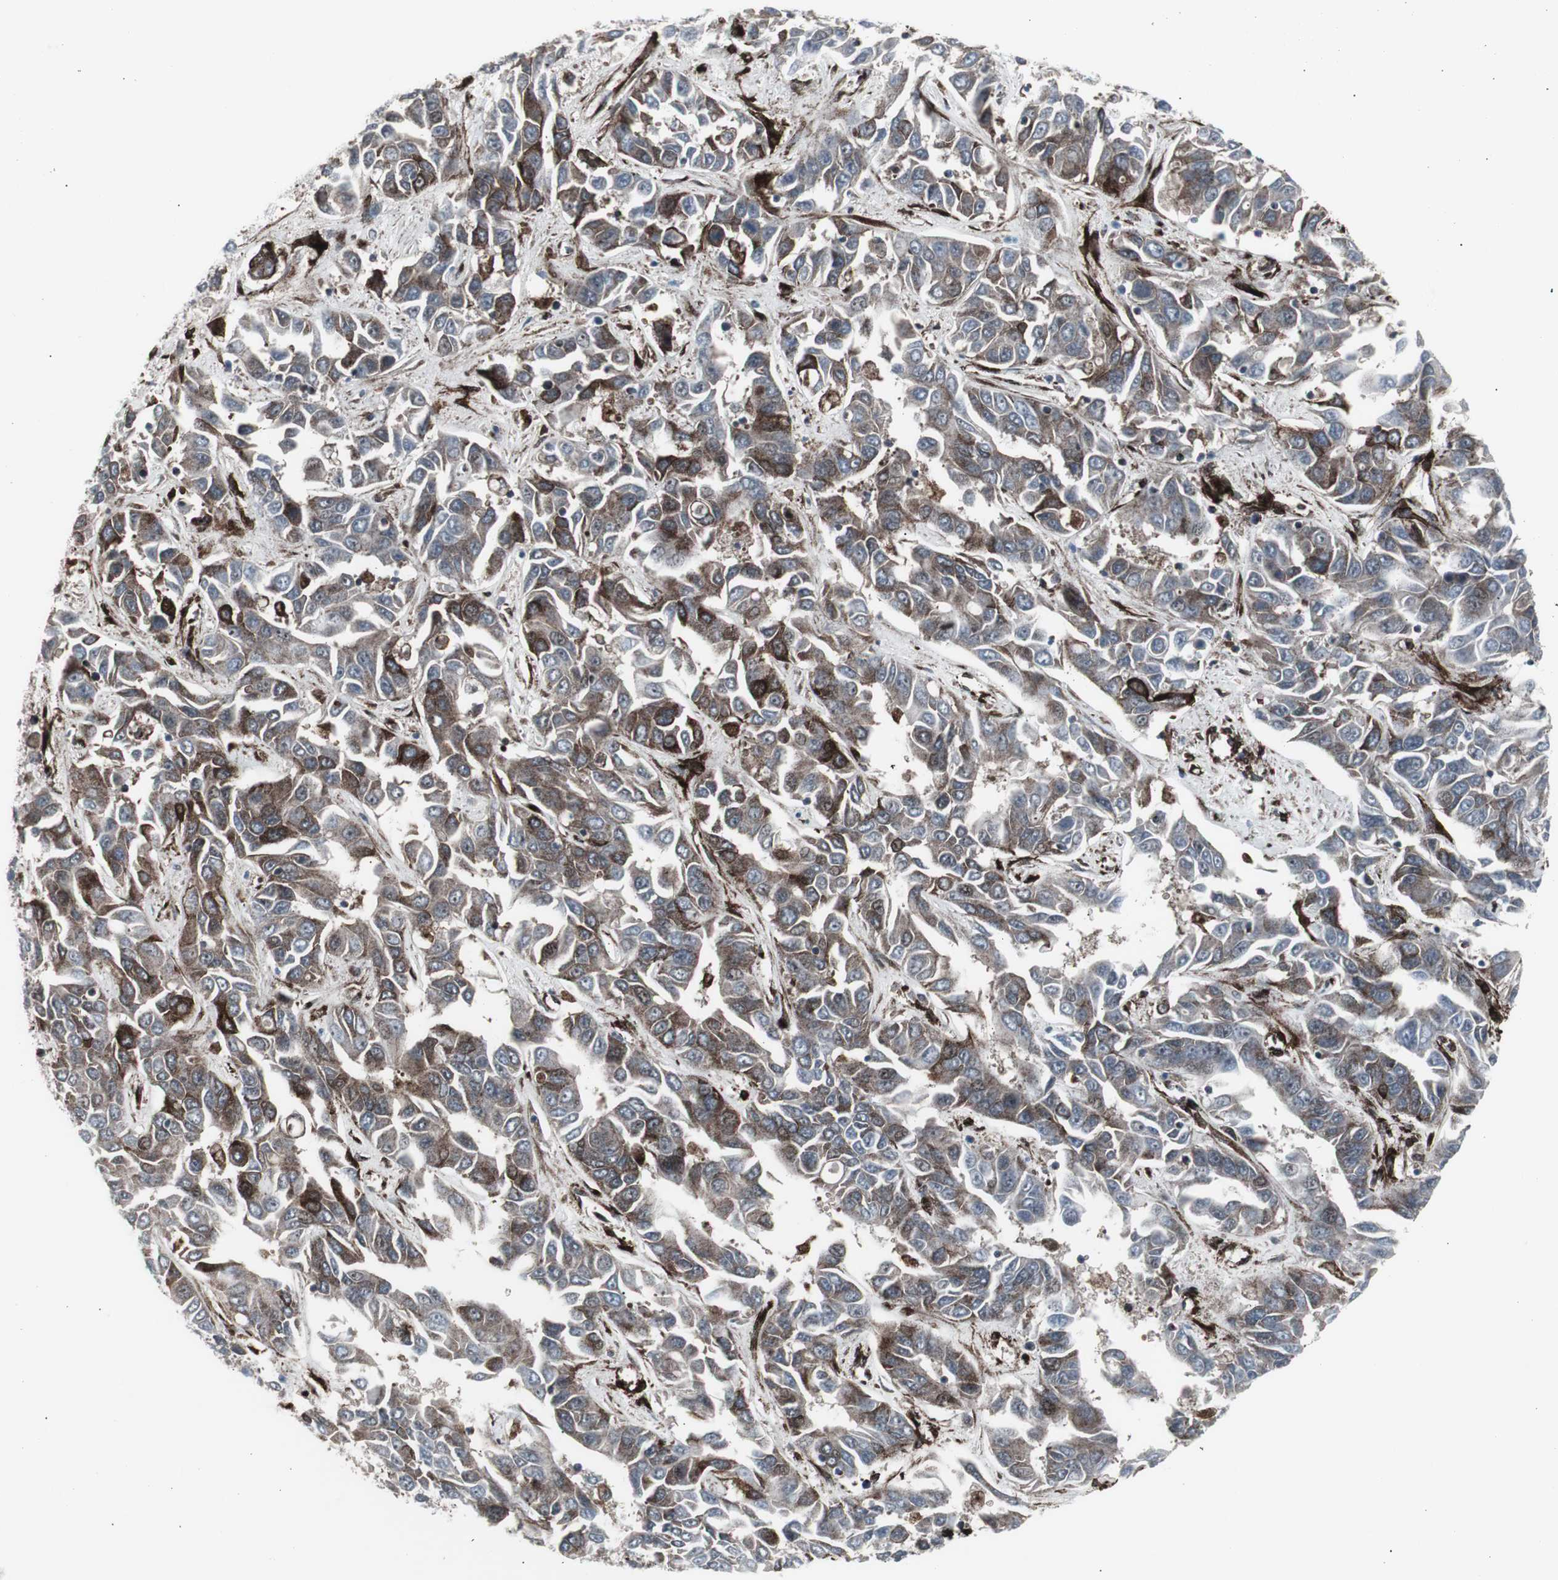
{"staining": {"intensity": "moderate", "quantity": "25%-75%", "location": "cytoplasmic/membranous"}, "tissue": "liver cancer", "cell_type": "Tumor cells", "image_type": "cancer", "snomed": [{"axis": "morphology", "description": "Cholangiocarcinoma"}, {"axis": "topography", "description": "Liver"}], "caption": "An image of human cholangiocarcinoma (liver) stained for a protein exhibits moderate cytoplasmic/membranous brown staining in tumor cells.", "gene": "PDGFA", "patient": {"sex": "female", "age": 52}}